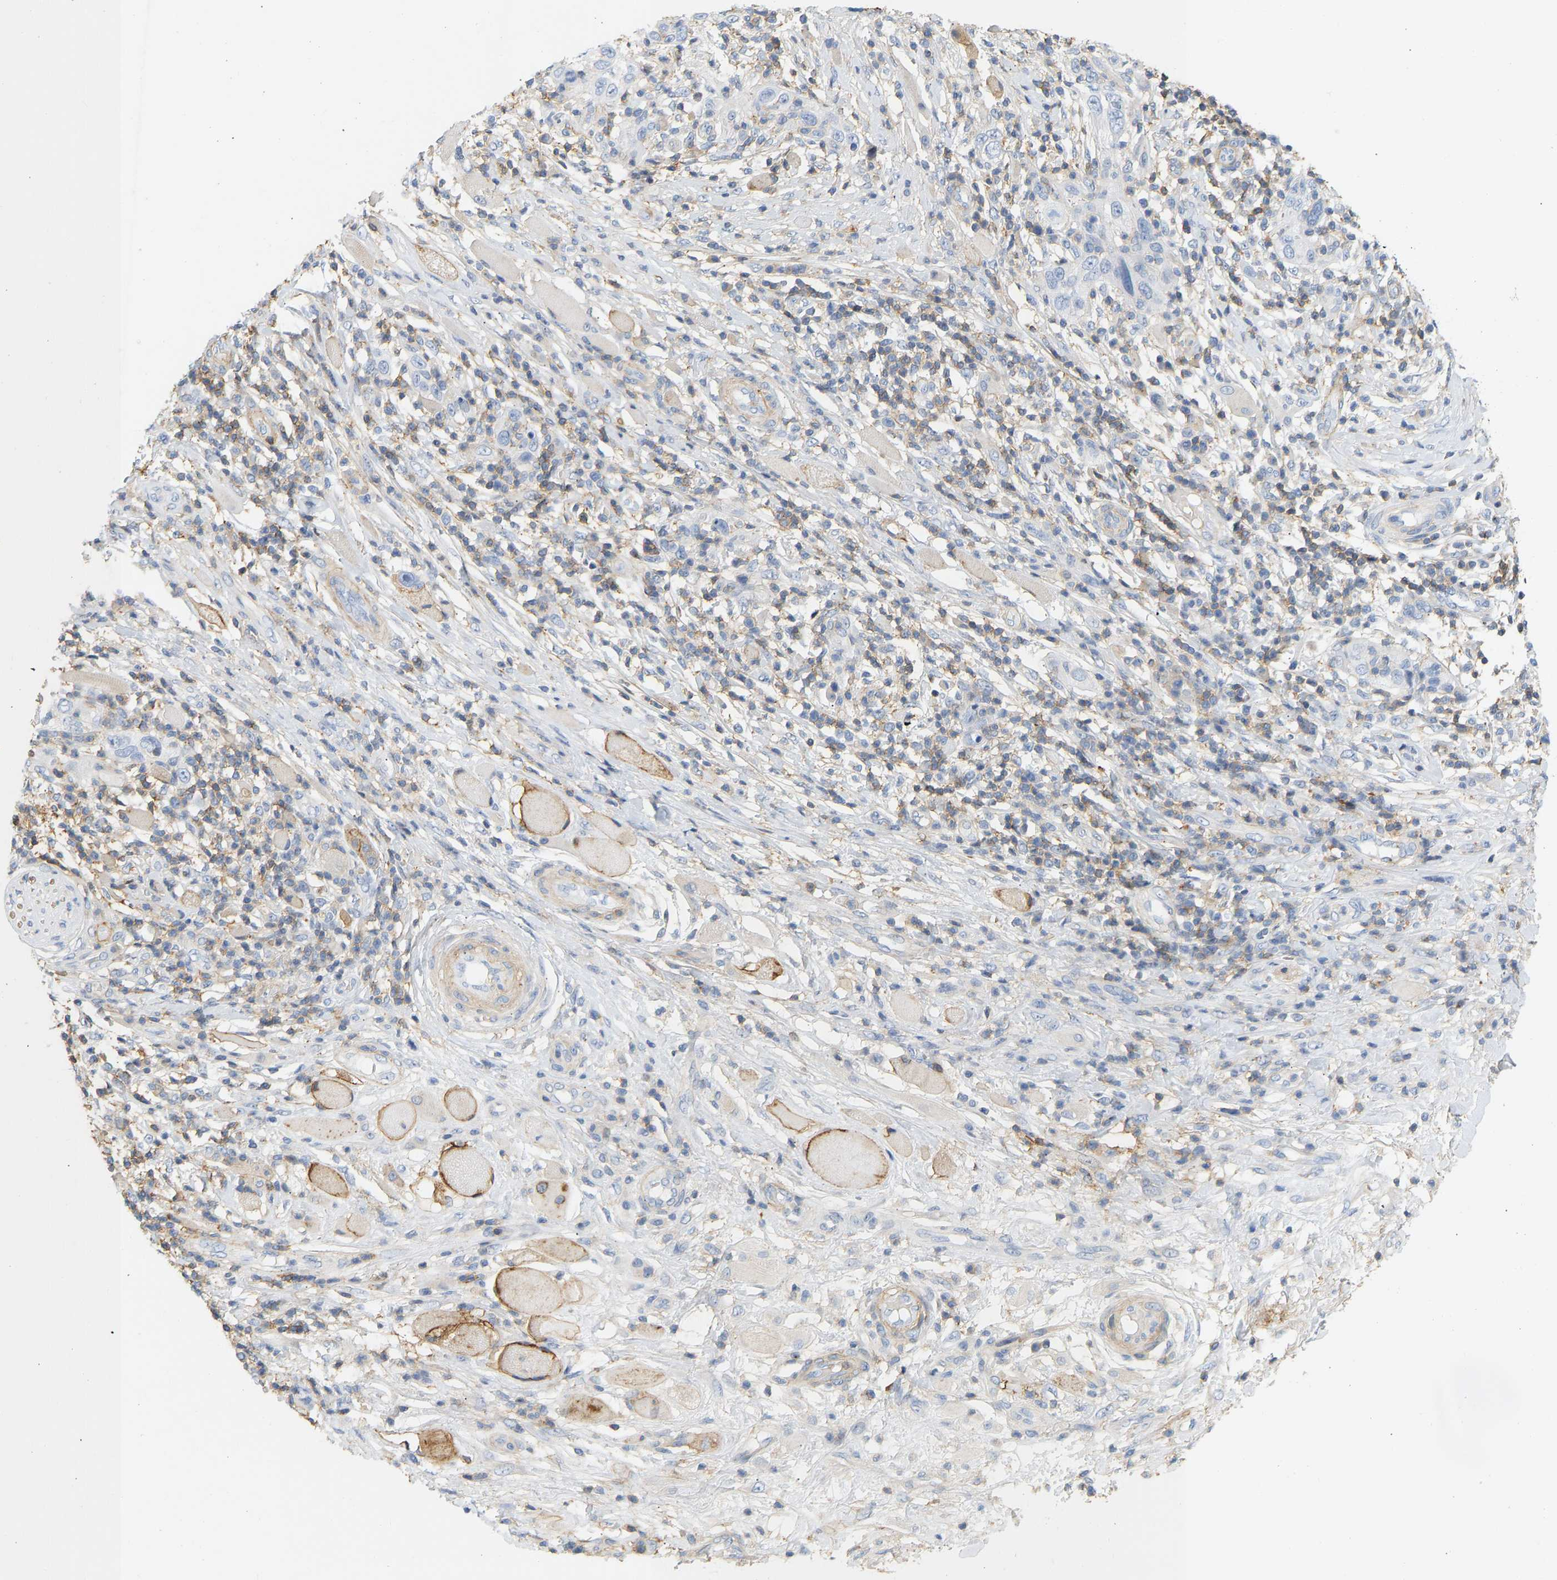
{"staining": {"intensity": "negative", "quantity": "none", "location": "none"}, "tissue": "skin cancer", "cell_type": "Tumor cells", "image_type": "cancer", "snomed": [{"axis": "morphology", "description": "Squamous cell carcinoma, NOS"}, {"axis": "topography", "description": "Skin"}], "caption": "Image shows no protein positivity in tumor cells of squamous cell carcinoma (skin) tissue.", "gene": "BVES", "patient": {"sex": "female", "age": 88}}